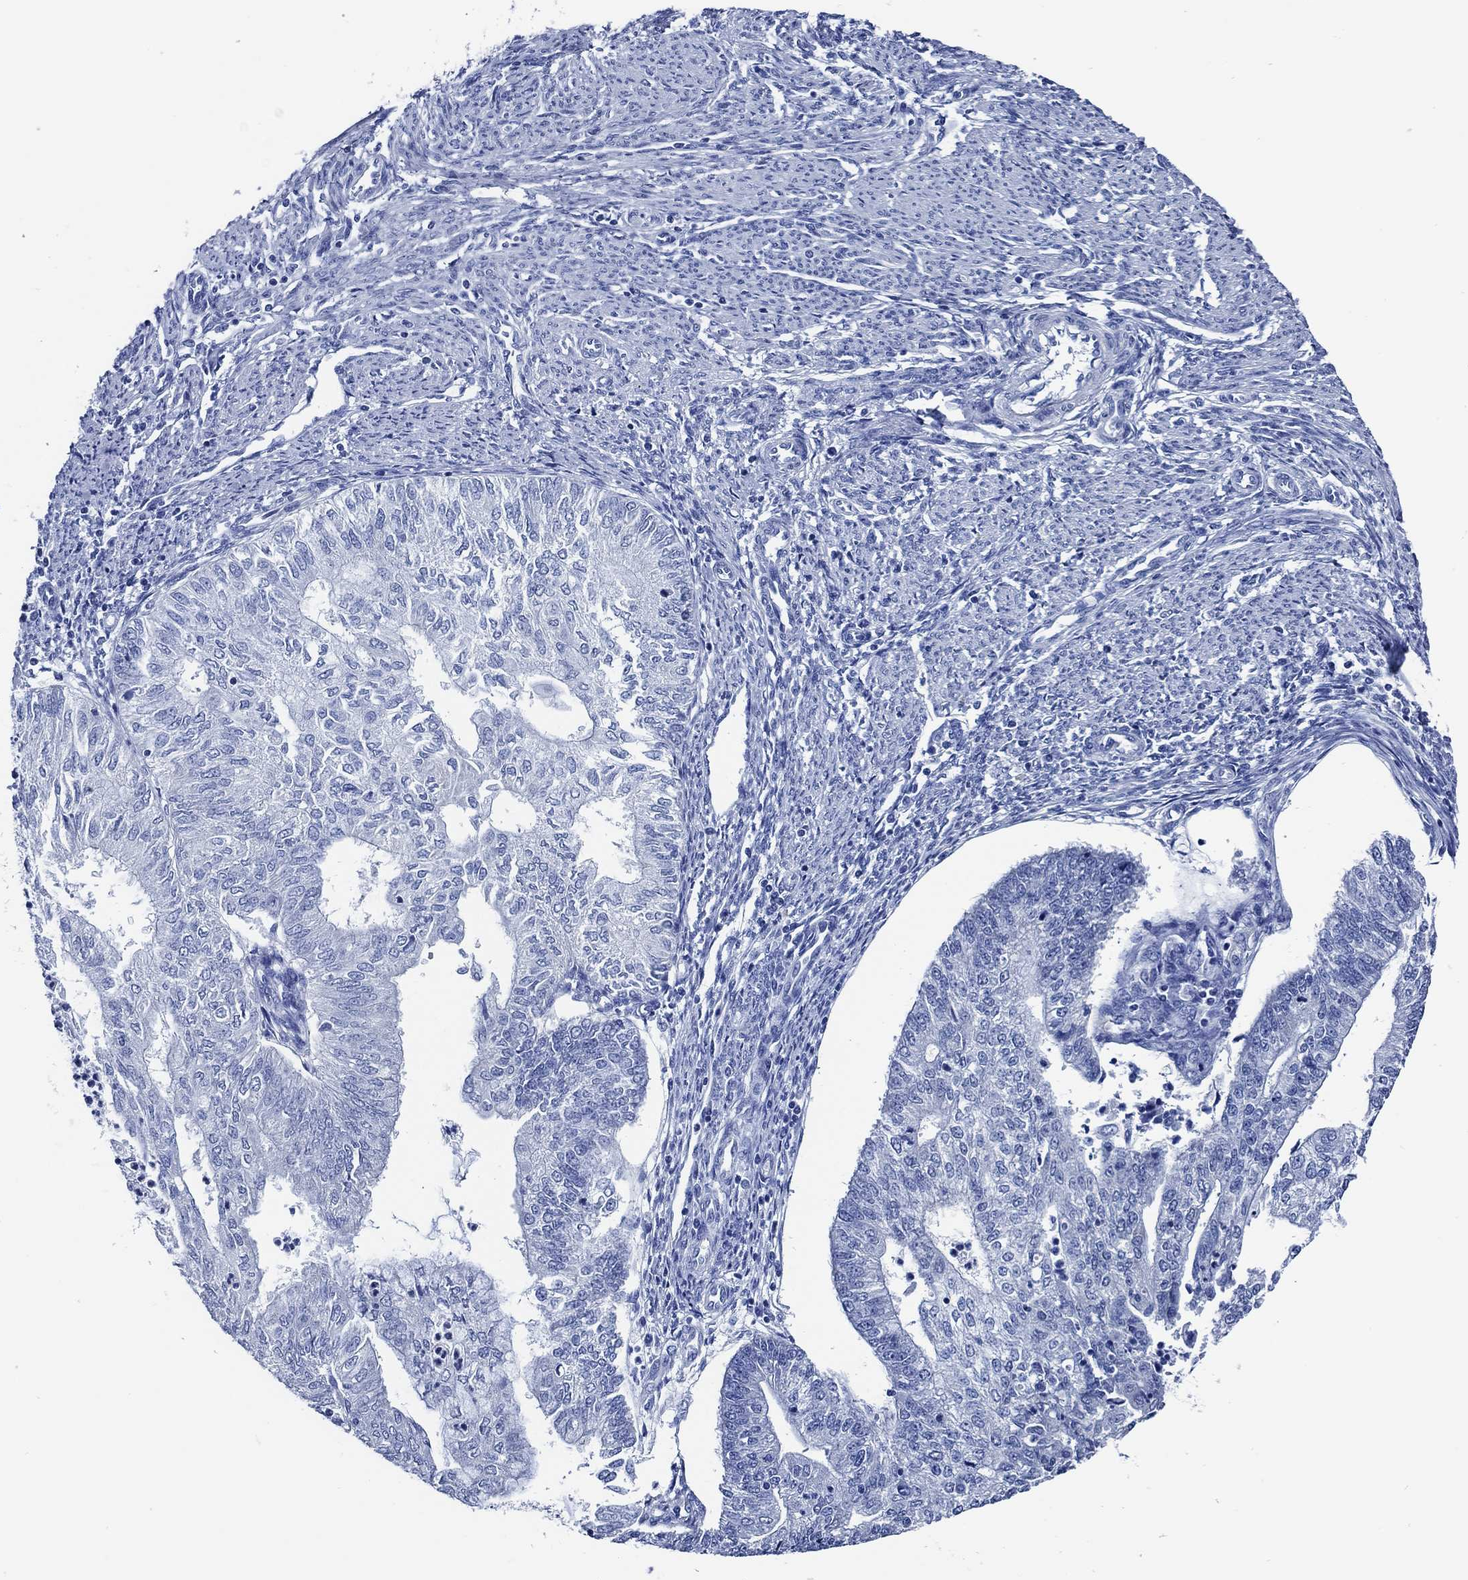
{"staining": {"intensity": "negative", "quantity": "none", "location": "none"}, "tissue": "endometrial cancer", "cell_type": "Tumor cells", "image_type": "cancer", "snomed": [{"axis": "morphology", "description": "Adenocarcinoma, NOS"}, {"axis": "topography", "description": "Endometrium"}], "caption": "Protein analysis of adenocarcinoma (endometrial) reveals no significant staining in tumor cells.", "gene": "WDR62", "patient": {"sex": "female", "age": 59}}